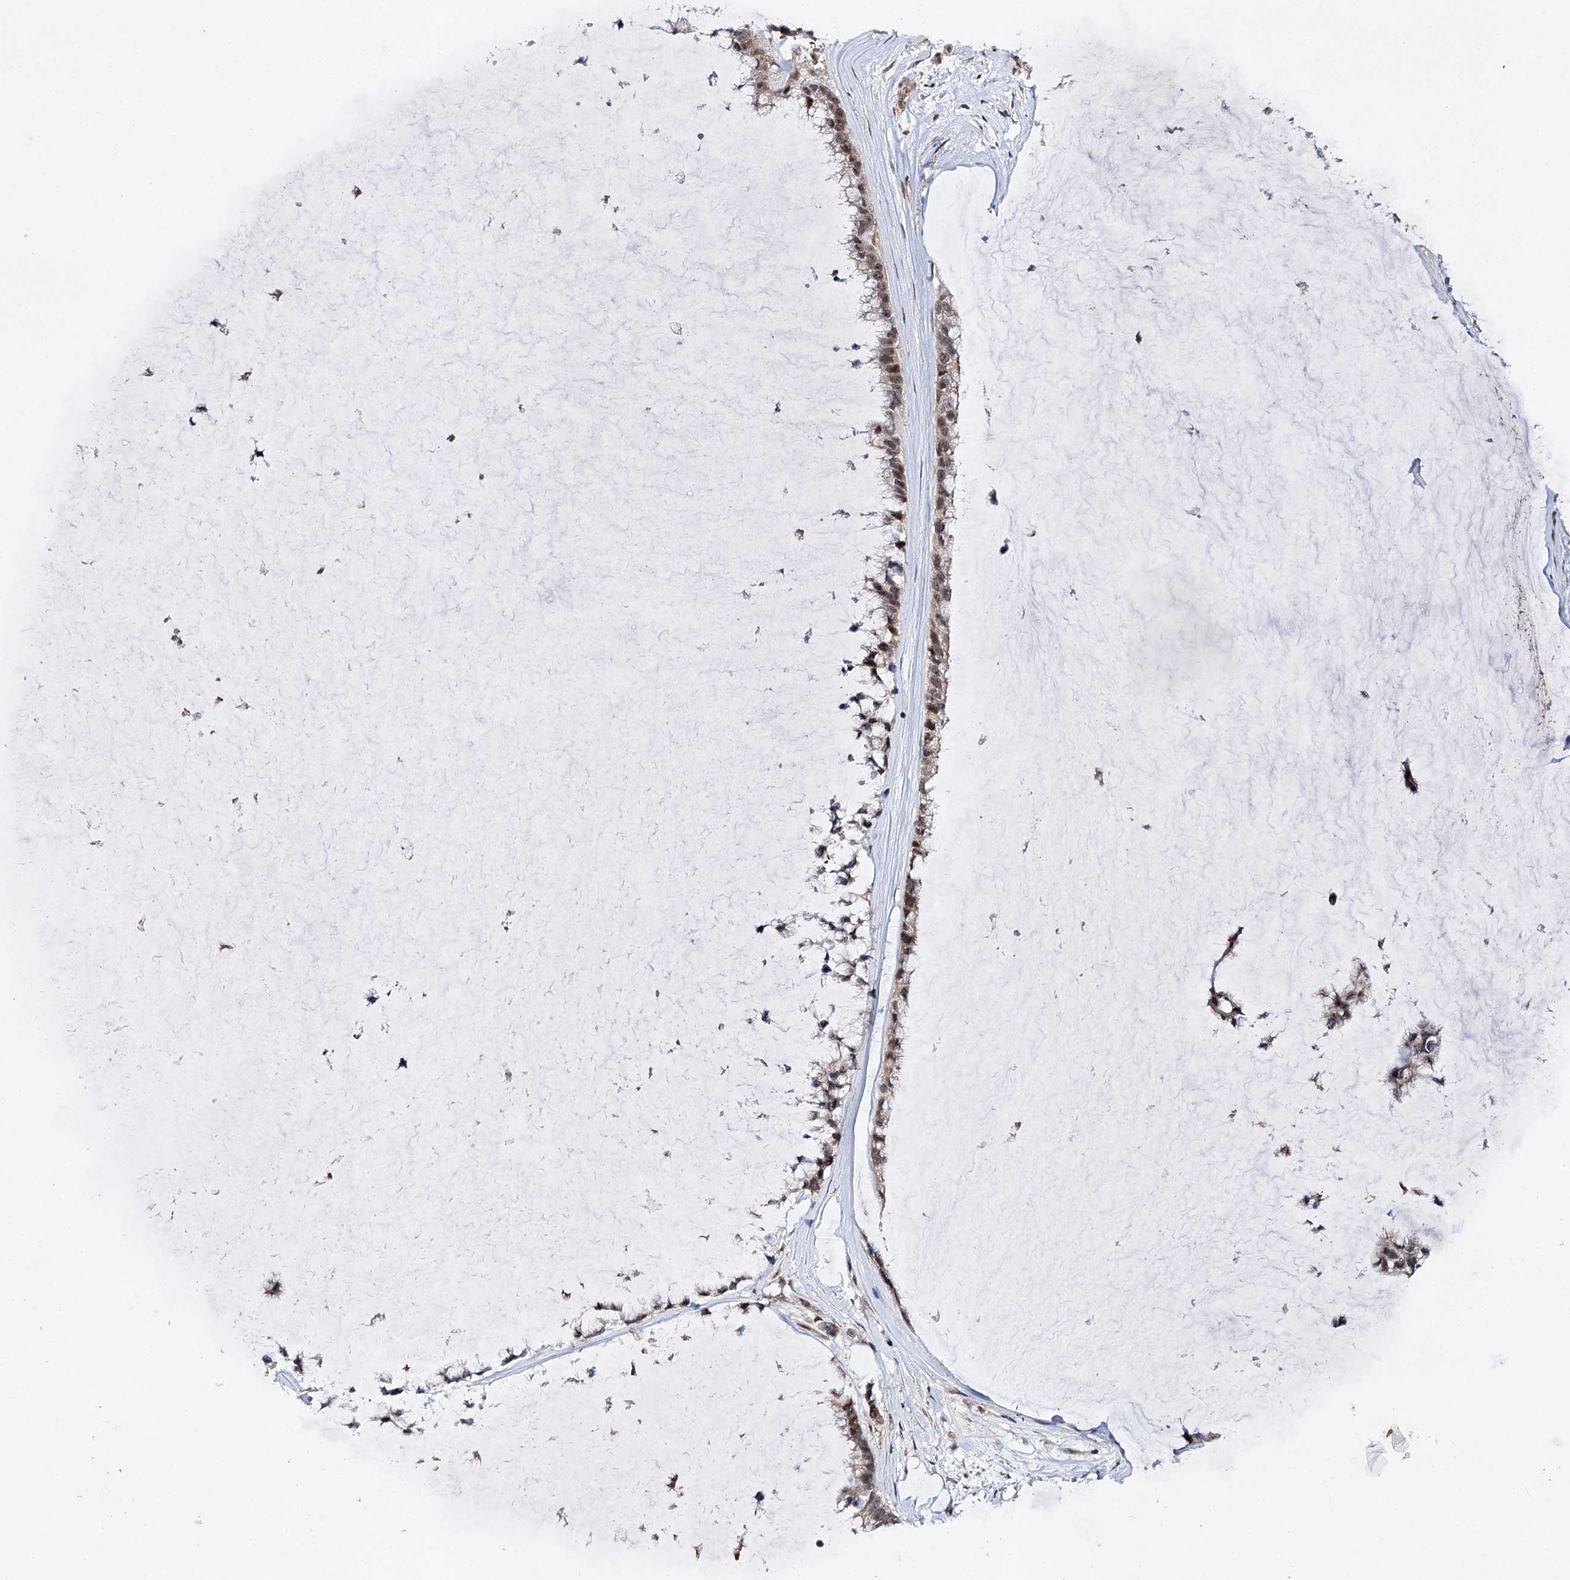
{"staining": {"intensity": "moderate", "quantity": ">75%", "location": "nuclear"}, "tissue": "ovarian cancer", "cell_type": "Tumor cells", "image_type": "cancer", "snomed": [{"axis": "morphology", "description": "Cystadenocarcinoma, mucinous, NOS"}, {"axis": "topography", "description": "Ovary"}], "caption": "DAB immunohistochemical staining of human mucinous cystadenocarcinoma (ovarian) shows moderate nuclear protein expression in about >75% of tumor cells. (Brightfield microscopy of DAB IHC at high magnification).", "gene": "BUD13", "patient": {"sex": "female", "age": 39}}